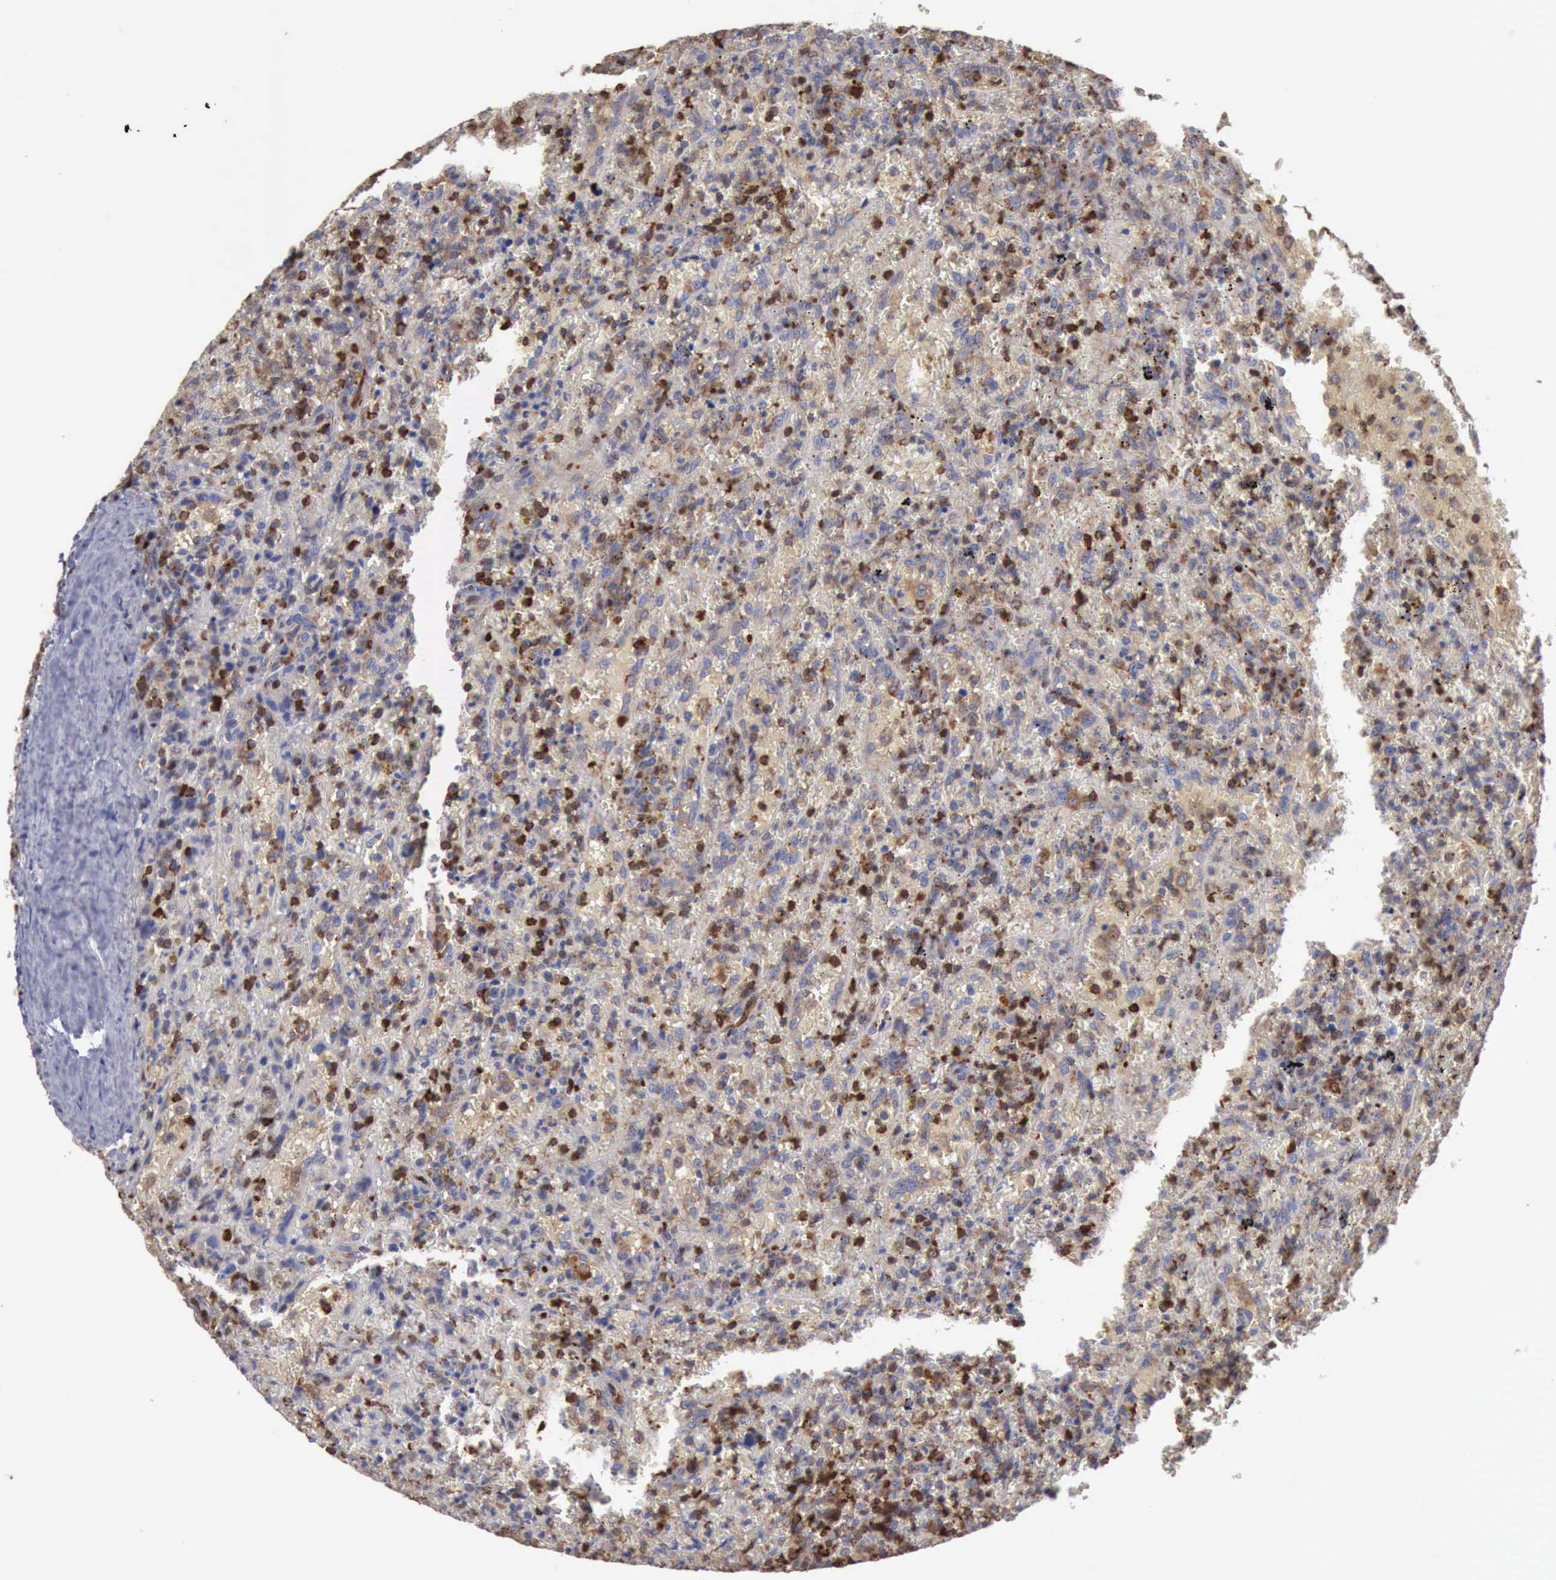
{"staining": {"intensity": "moderate", "quantity": "25%-75%", "location": "cytoplasmic/membranous,nuclear"}, "tissue": "lymphoma", "cell_type": "Tumor cells", "image_type": "cancer", "snomed": [{"axis": "morphology", "description": "Malignant lymphoma, non-Hodgkin's type, High grade"}, {"axis": "topography", "description": "Spleen"}, {"axis": "topography", "description": "Lymph node"}], "caption": "High-magnification brightfield microscopy of malignant lymphoma, non-Hodgkin's type (high-grade) stained with DAB (brown) and counterstained with hematoxylin (blue). tumor cells exhibit moderate cytoplasmic/membranous and nuclear staining is identified in about25%-75% of cells.", "gene": "PDCD4", "patient": {"sex": "female", "age": 70}}